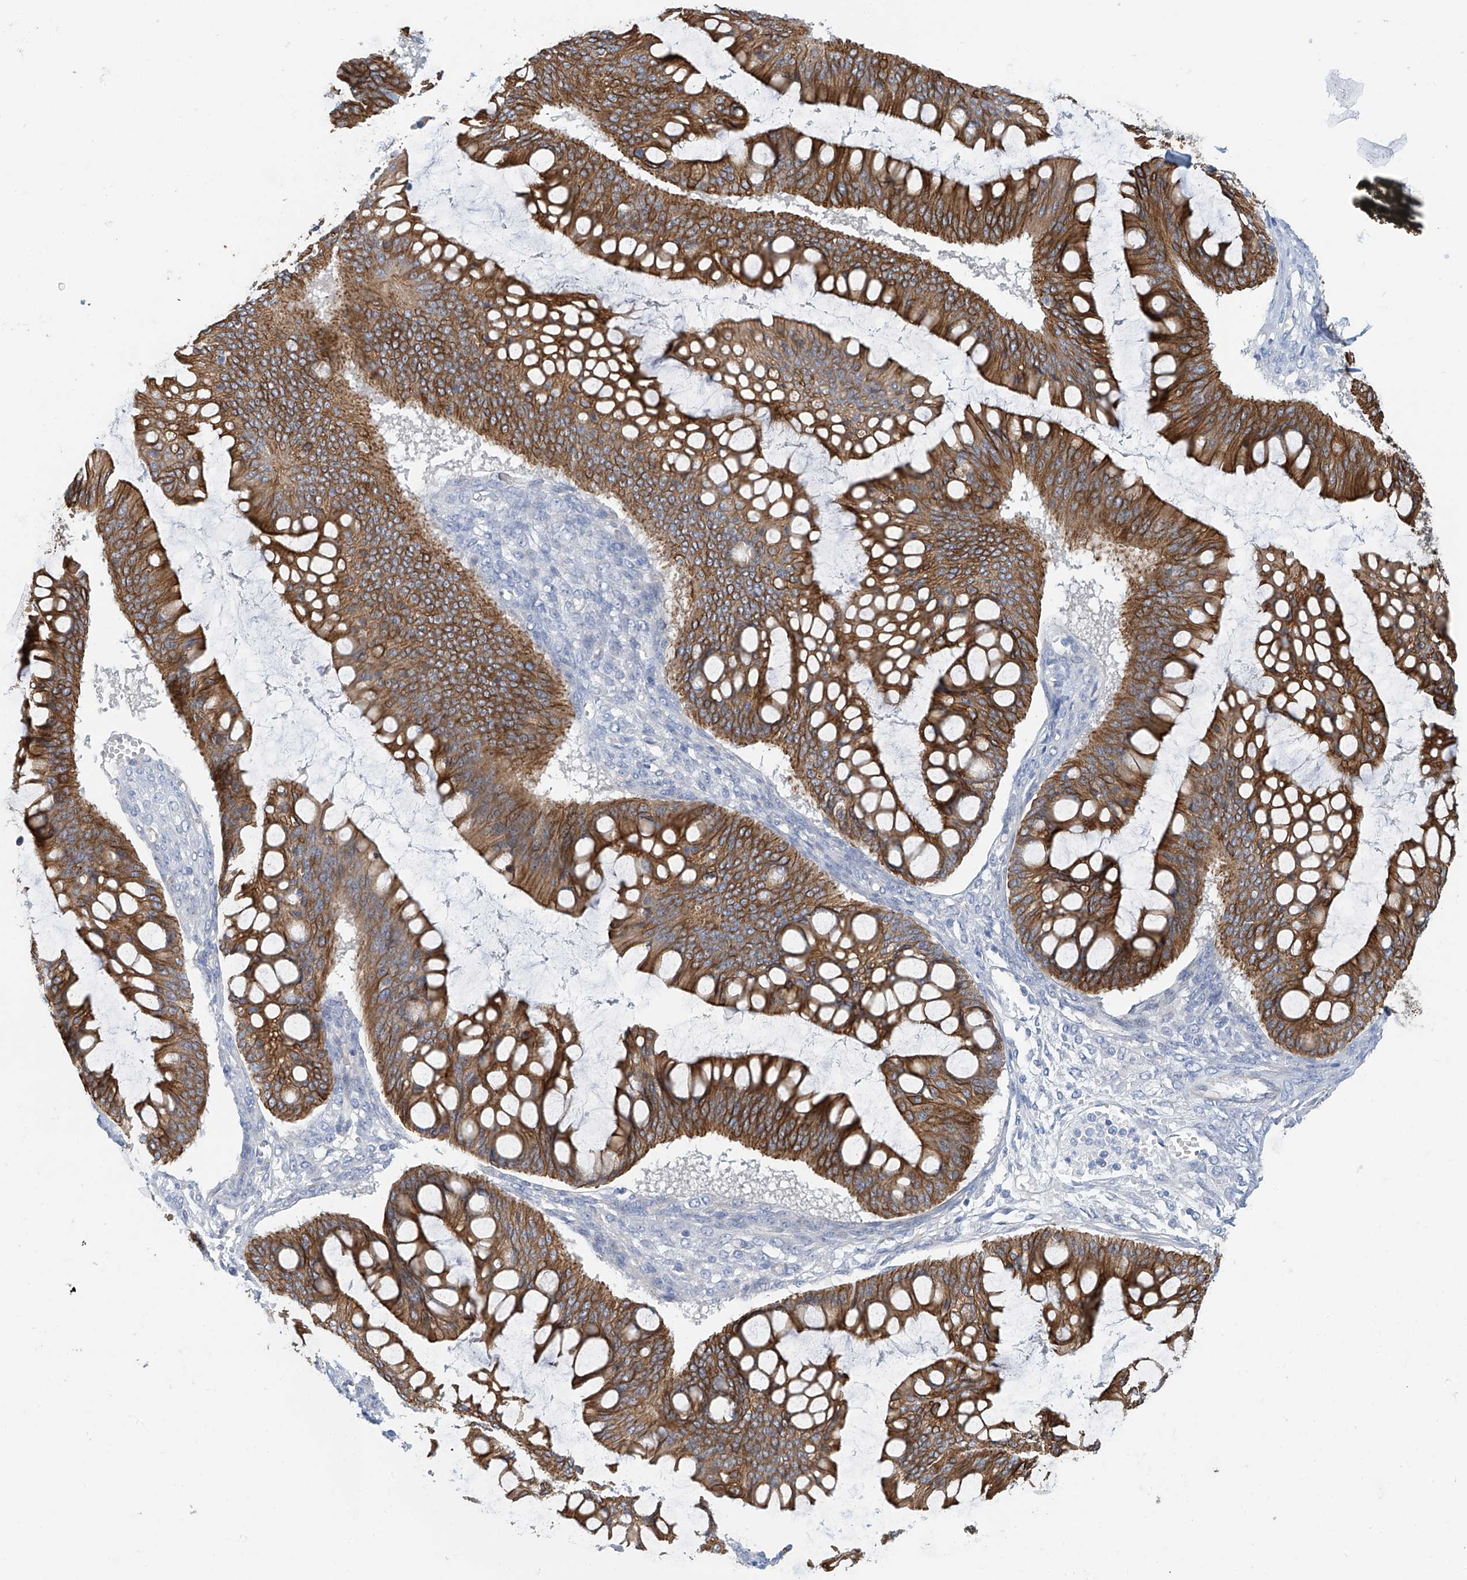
{"staining": {"intensity": "moderate", "quantity": ">75%", "location": "cytoplasmic/membranous"}, "tissue": "ovarian cancer", "cell_type": "Tumor cells", "image_type": "cancer", "snomed": [{"axis": "morphology", "description": "Cystadenocarcinoma, mucinous, NOS"}, {"axis": "topography", "description": "Ovary"}], "caption": "DAB immunohistochemical staining of ovarian cancer (mucinous cystadenocarcinoma) exhibits moderate cytoplasmic/membranous protein staining in approximately >75% of tumor cells.", "gene": "PIK3C2B", "patient": {"sex": "female", "age": 73}}